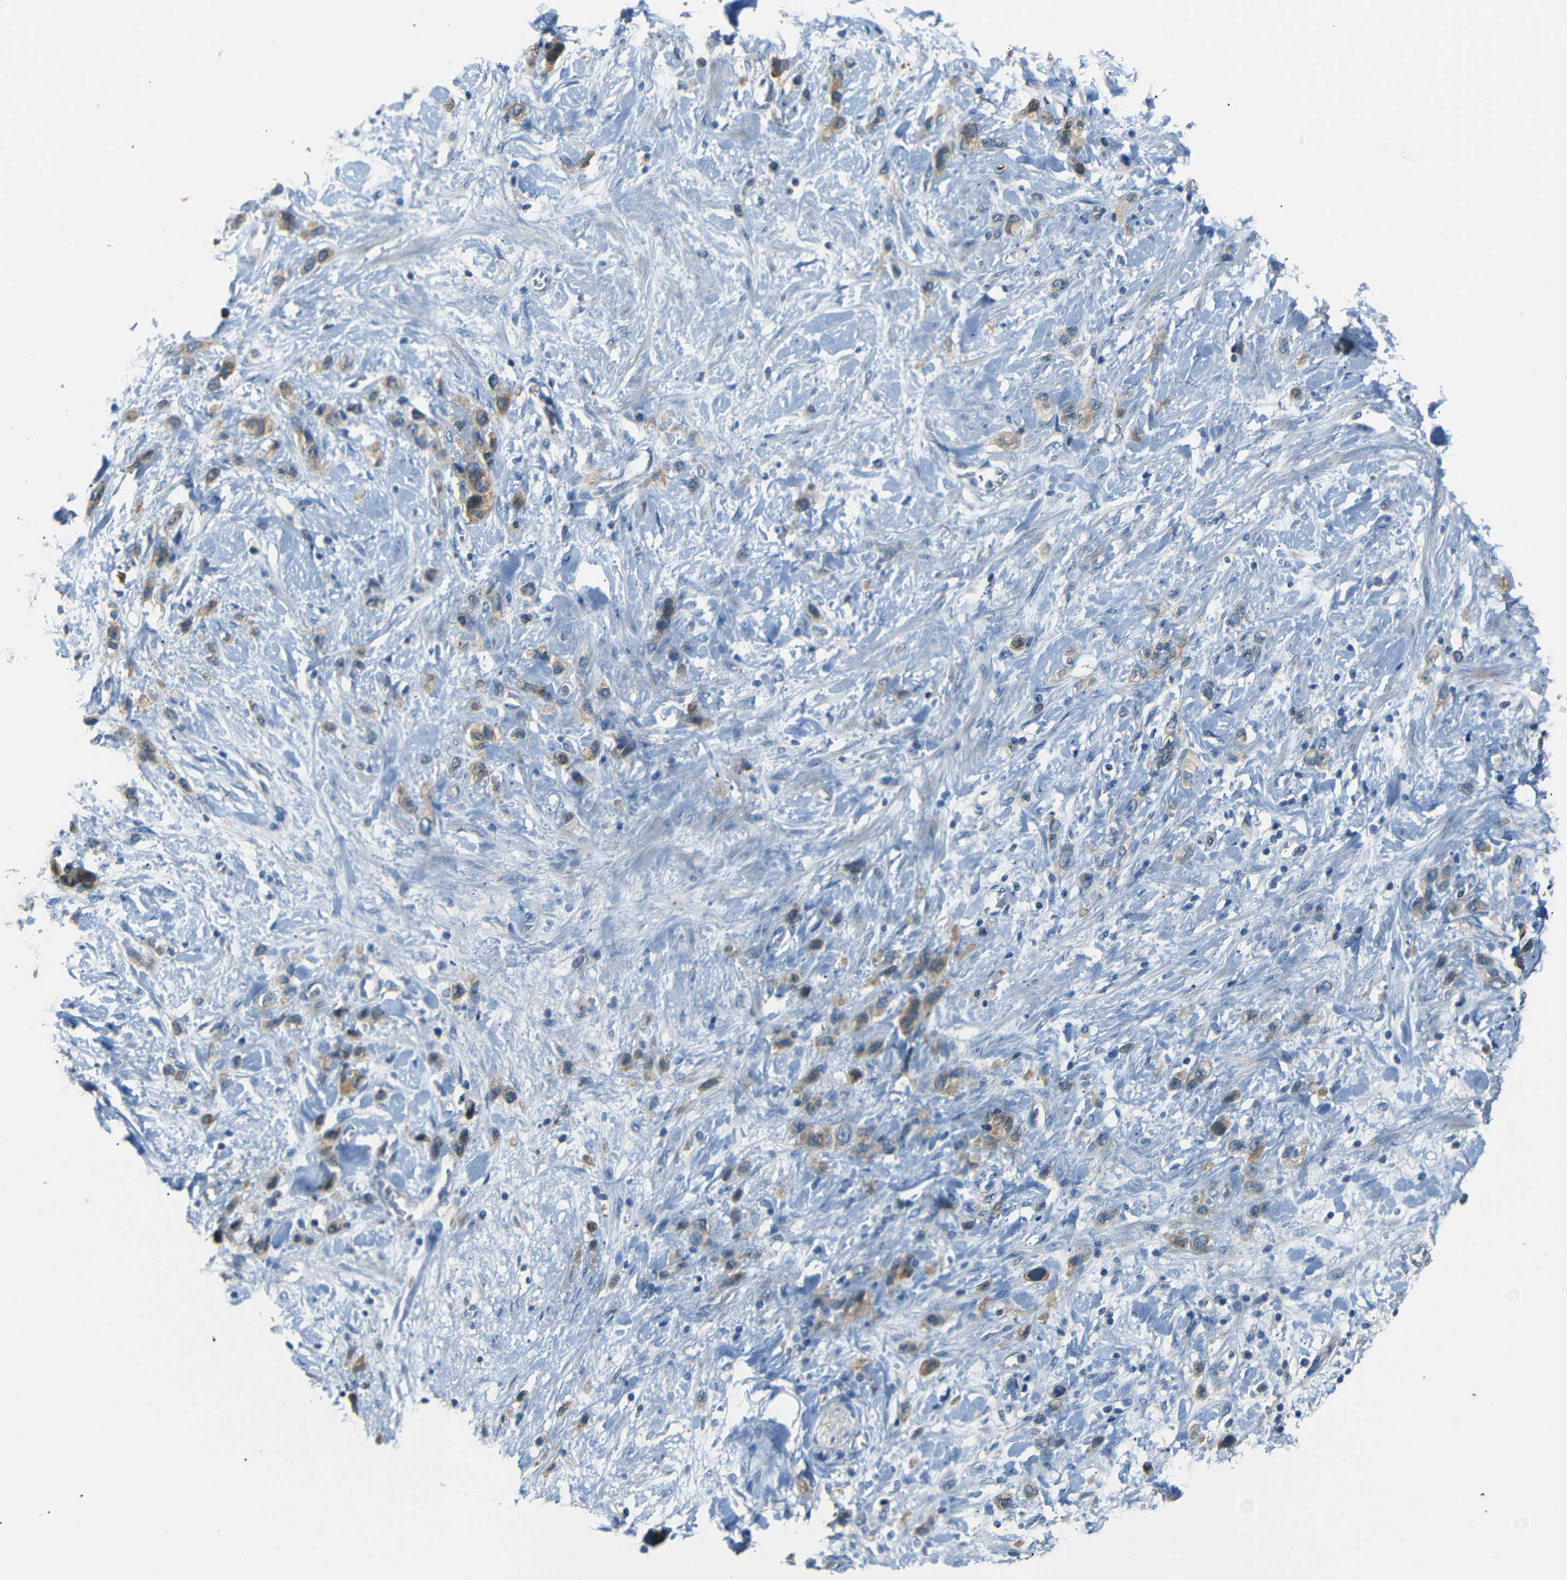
{"staining": {"intensity": "moderate", "quantity": ">75%", "location": "cytoplasmic/membranous"}, "tissue": "stomach cancer", "cell_type": "Tumor cells", "image_type": "cancer", "snomed": [{"axis": "morphology", "description": "Adenocarcinoma, NOS"}, {"axis": "morphology", "description": "Adenocarcinoma, High grade"}, {"axis": "topography", "description": "Stomach, upper"}, {"axis": "topography", "description": "Stomach, lower"}], "caption": "IHC of human stomach adenocarcinoma (high-grade) exhibits medium levels of moderate cytoplasmic/membranous expression in approximately >75% of tumor cells. The protein of interest is stained brown, and the nuclei are stained in blue (DAB (3,3'-diaminobenzidine) IHC with brightfield microscopy, high magnification).", "gene": "SFN", "patient": {"sex": "female", "age": 65}}